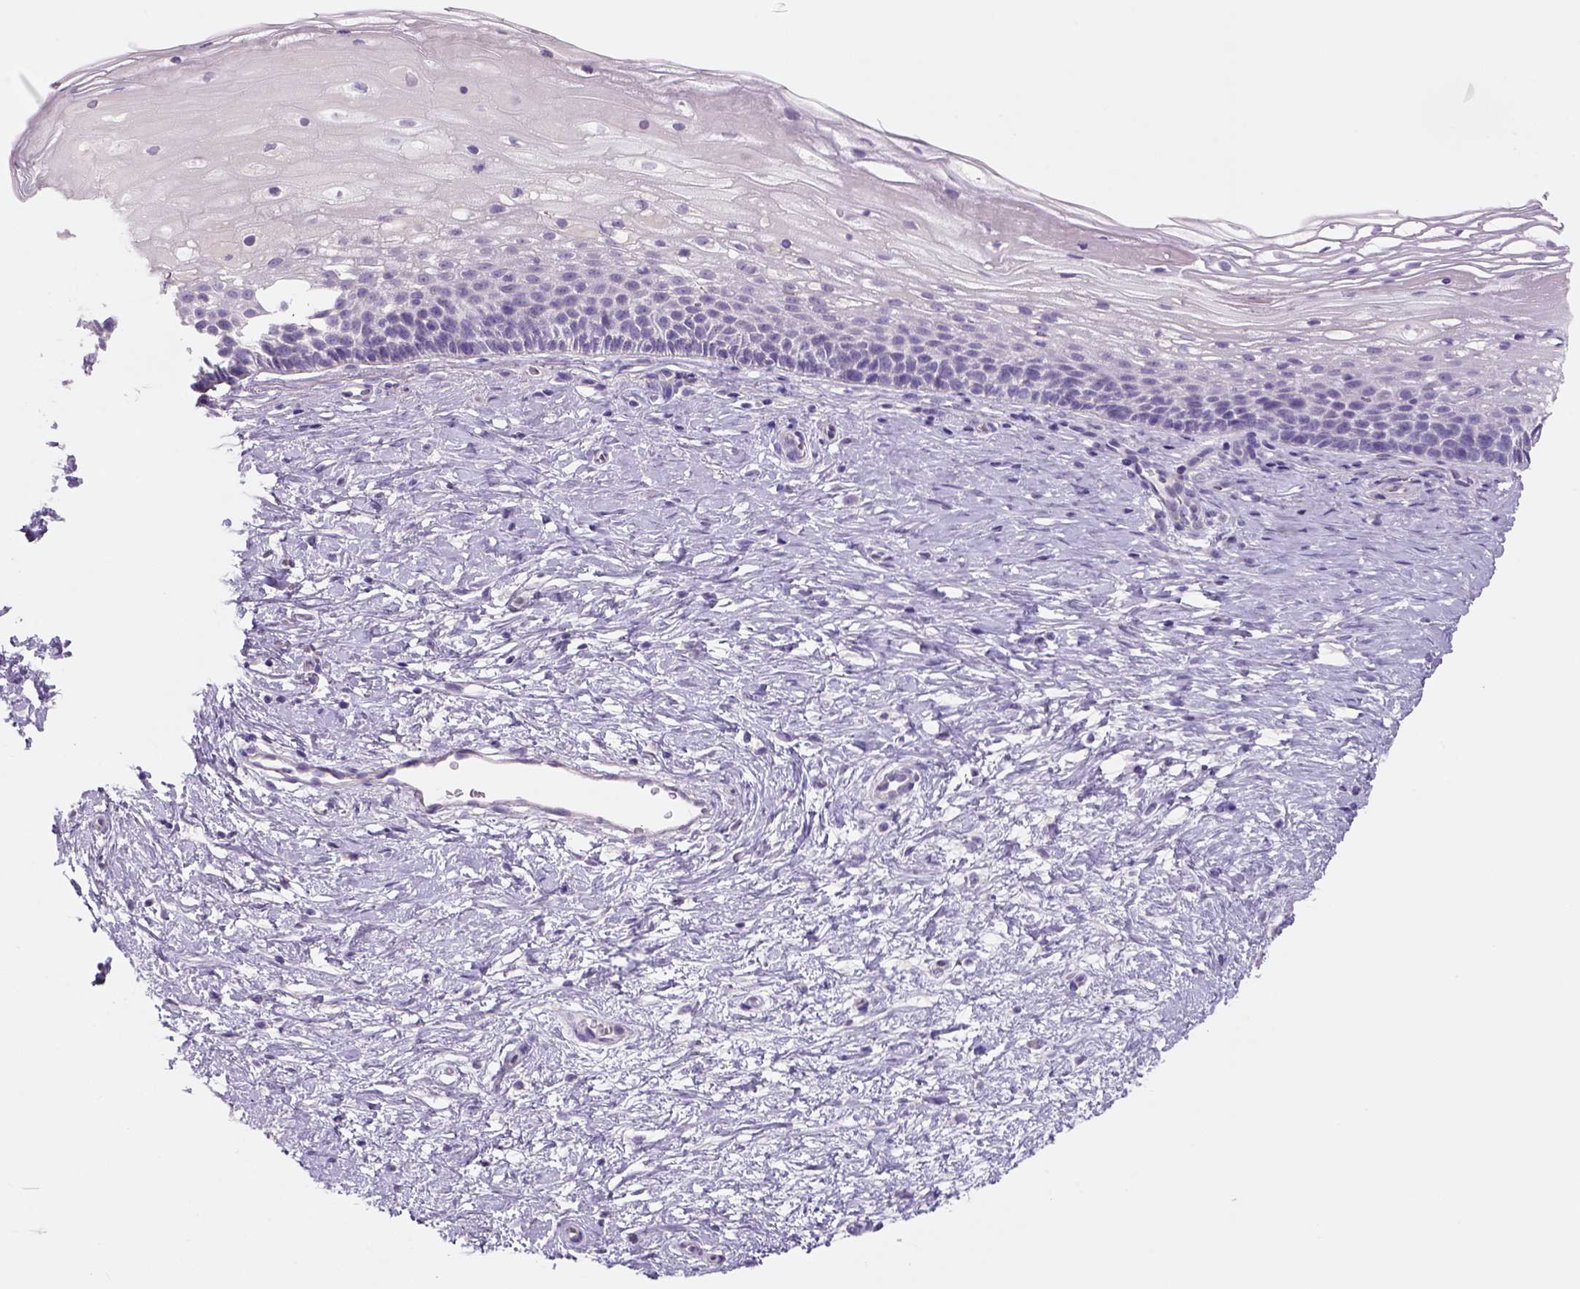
{"staining": {"intensity": "negative", "quantity": "none", "location": "none"}, "tissue": "cervix", "cell_type": "Glandular cells", "image_type": "normal", "snomed": [{"axis": "morphology", "description": "Normal tissue, NOS"}, {"axis": "topography", "description": "Cervix"}], "caption": "Cervix was stained to show a protein in brown. There is no significant staining in glandular cells. (DAB immunohistochemistry (IHC) visualized using brightfield microscopy, high magnification).", "gene": "TENM4", "patient": {"sex": "female", "age": 34}}